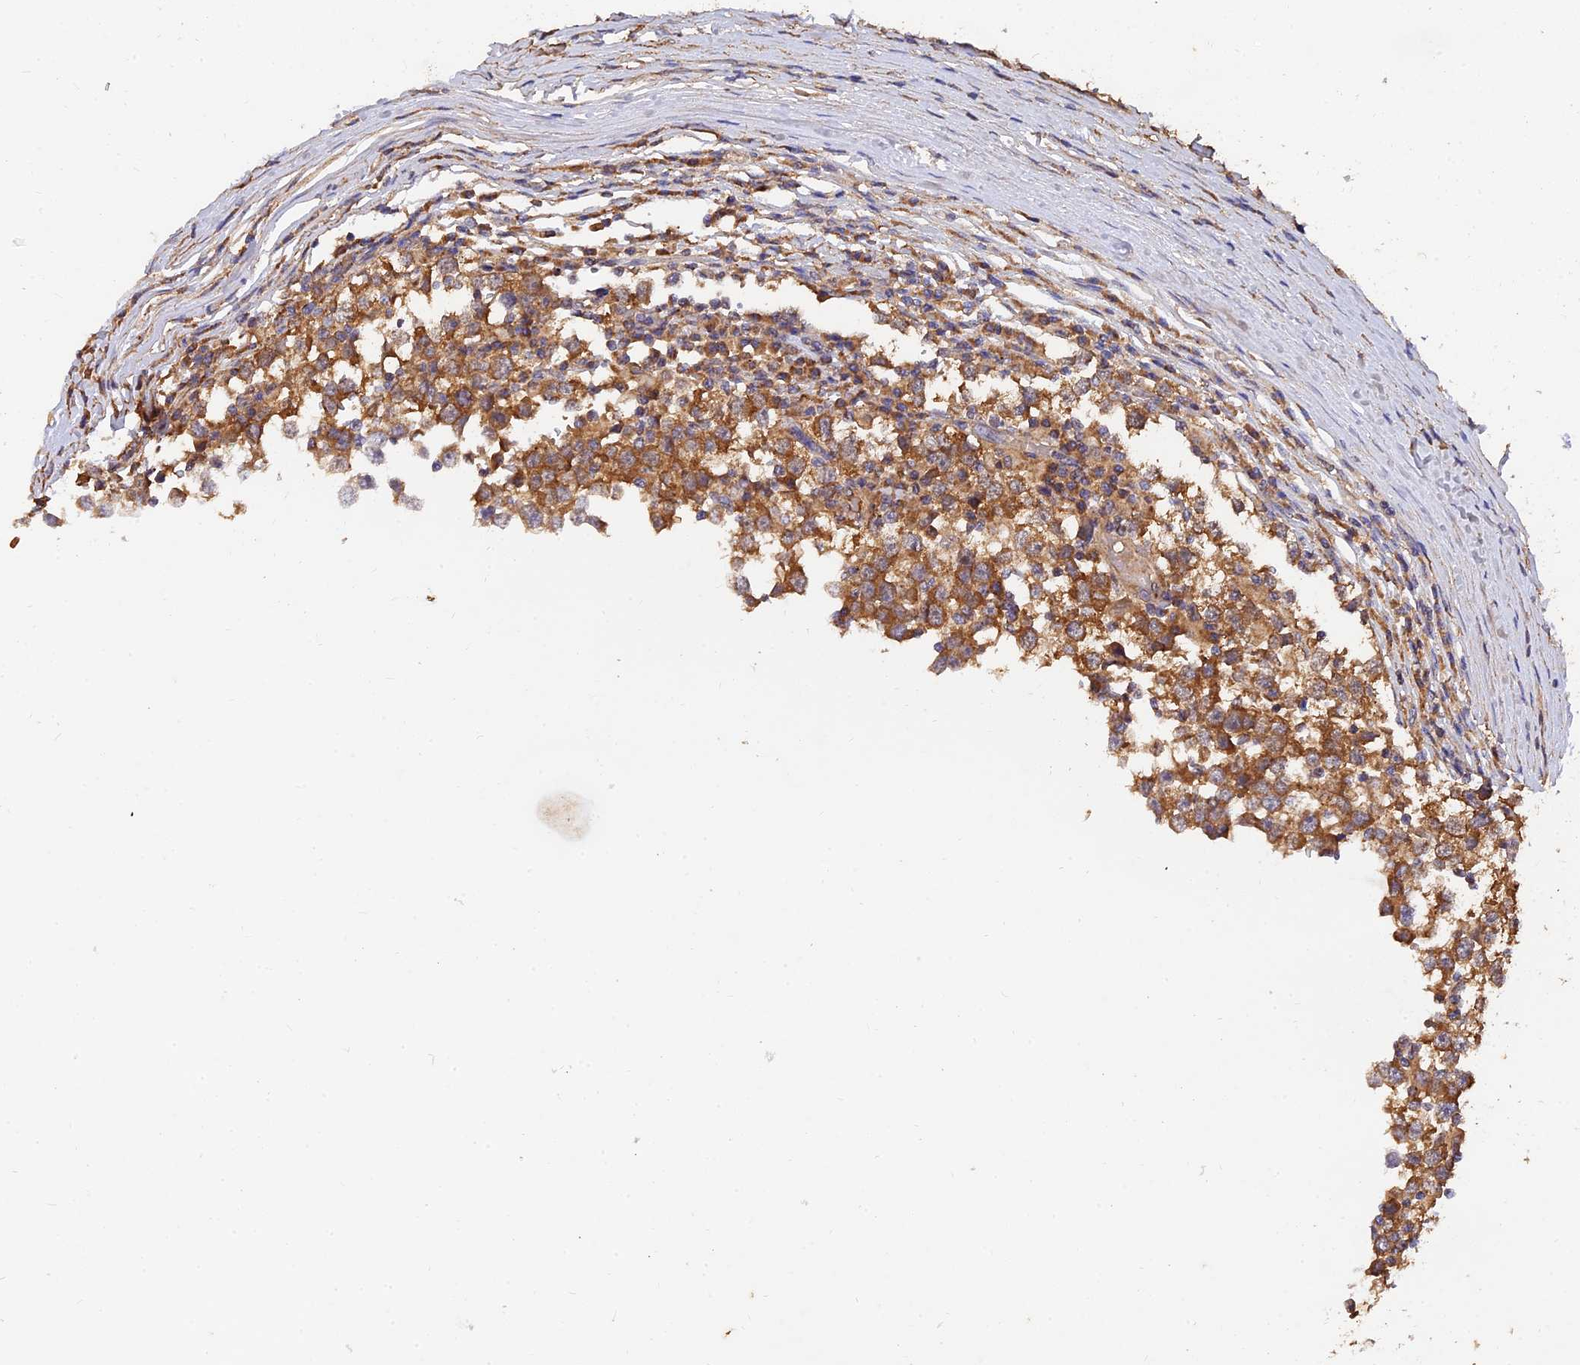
{"staining": {"intensity": "moderate", "quantity": ">75%", "location": "cytoplasmic/membranous"}, "tissue": "testis cancer", "cell_type": "Tumor cells", "image_type": "cancer", "snomed": [{"axis": "morphology", "description": "Seminoma, NOS"}, {"axis": "topography", "description": "Testis"}], "caption": "High-power microscopy captured an immunohistochemistry histopathology image of testis cancer (seminoma), revealing moderate cytoplasmic/membranous positivity in approximately >75% of tumor cells.", "gene": "SLC38A11", "patient": {"sex": "male", "age": 65}}